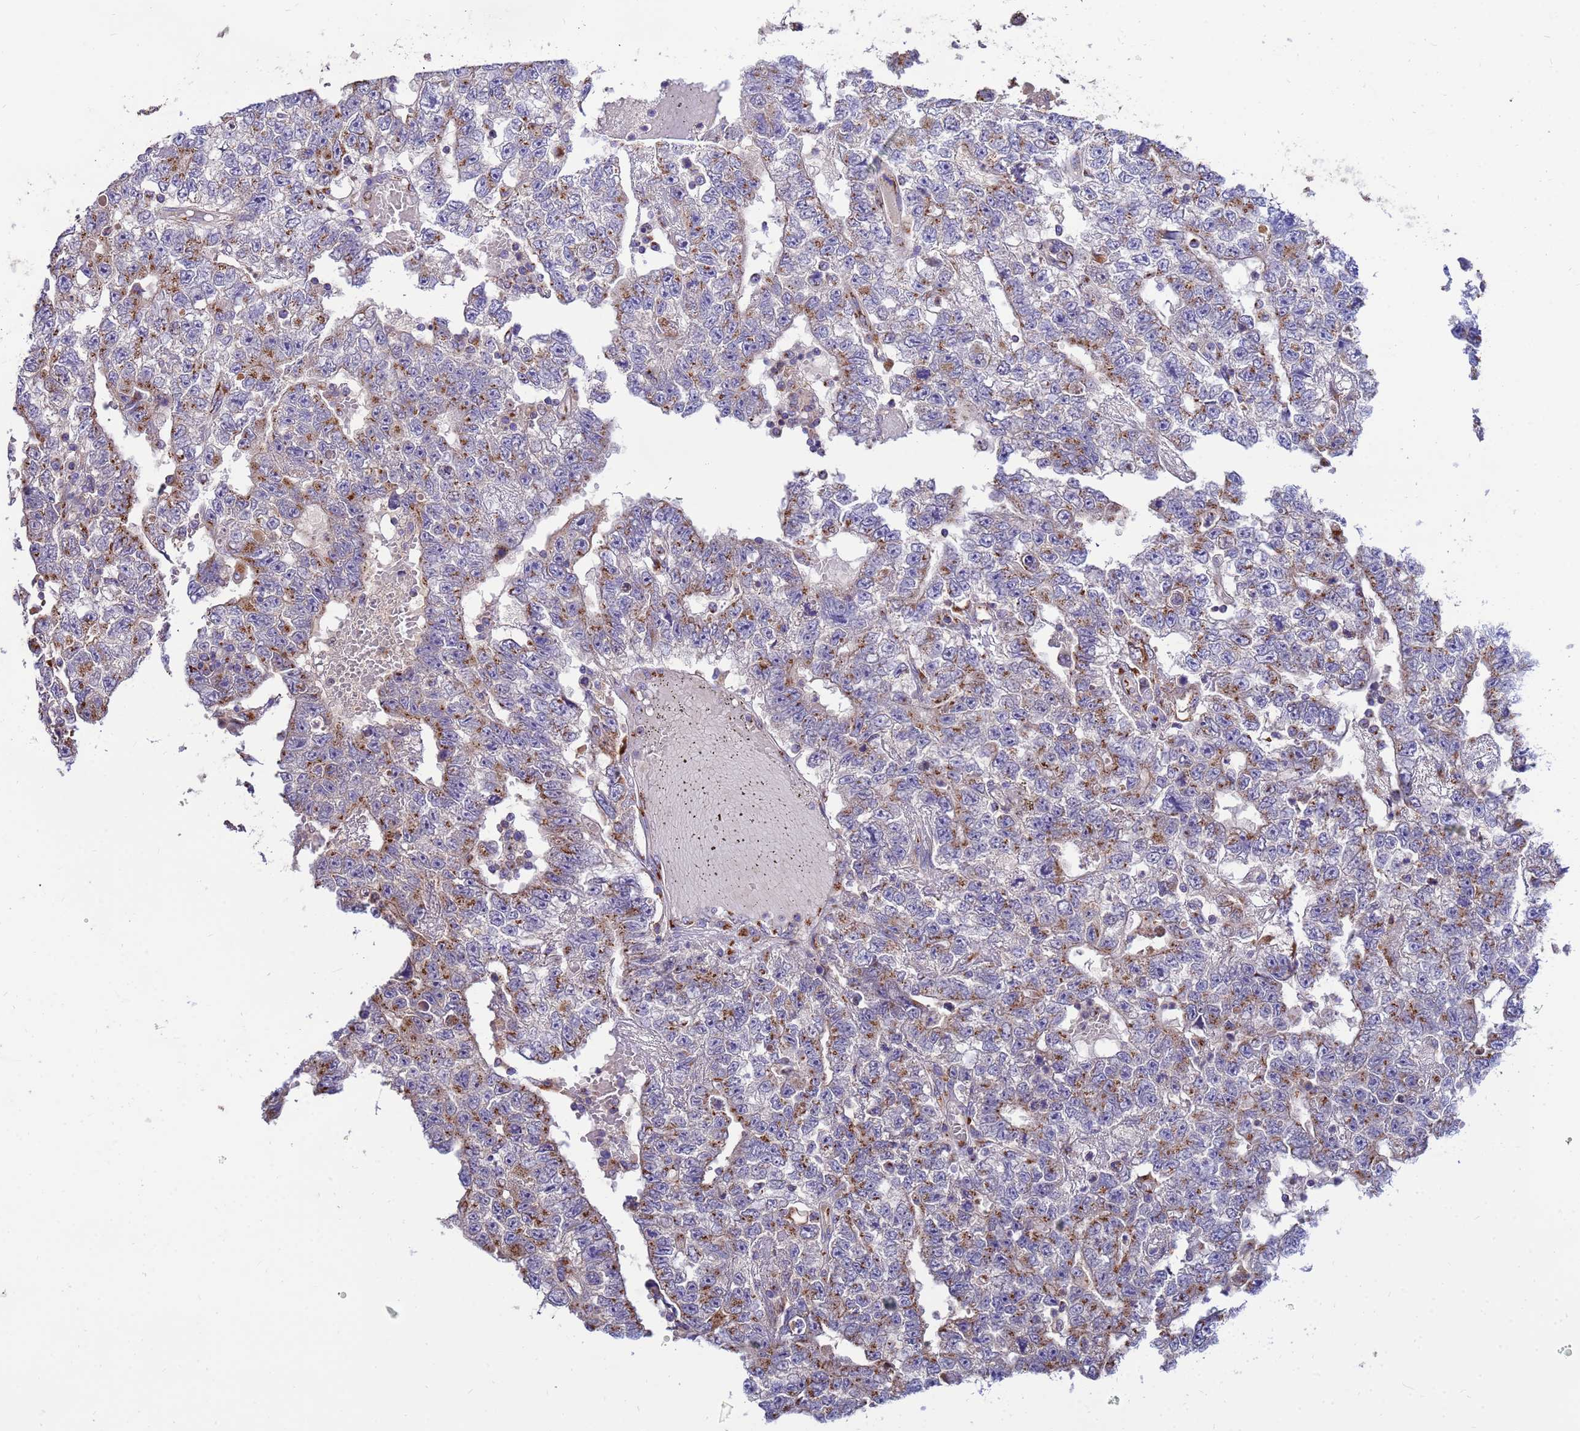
{"staining": {"intensity": "moderate", "quantity": "25%-75%", "location": "cytoplasmic/membranous"}, "tissue": "testis cancer", "cell_type": "Tumor cells", "image_type": "cancer", "snomed": [{"axis": "morphology", "description": "Carcinoma, Embryonal, NOS"}, {"axis": "topography", "description": "Testis"}], "caption": "This is an image of immunohistochemistry (IHC) staining of testis cancer, which shows moderate positivity in the cytoplasmic/membranous of tumor cells.", "gene": "HPS3", "patient": {"sex": "male", "age": 25}}